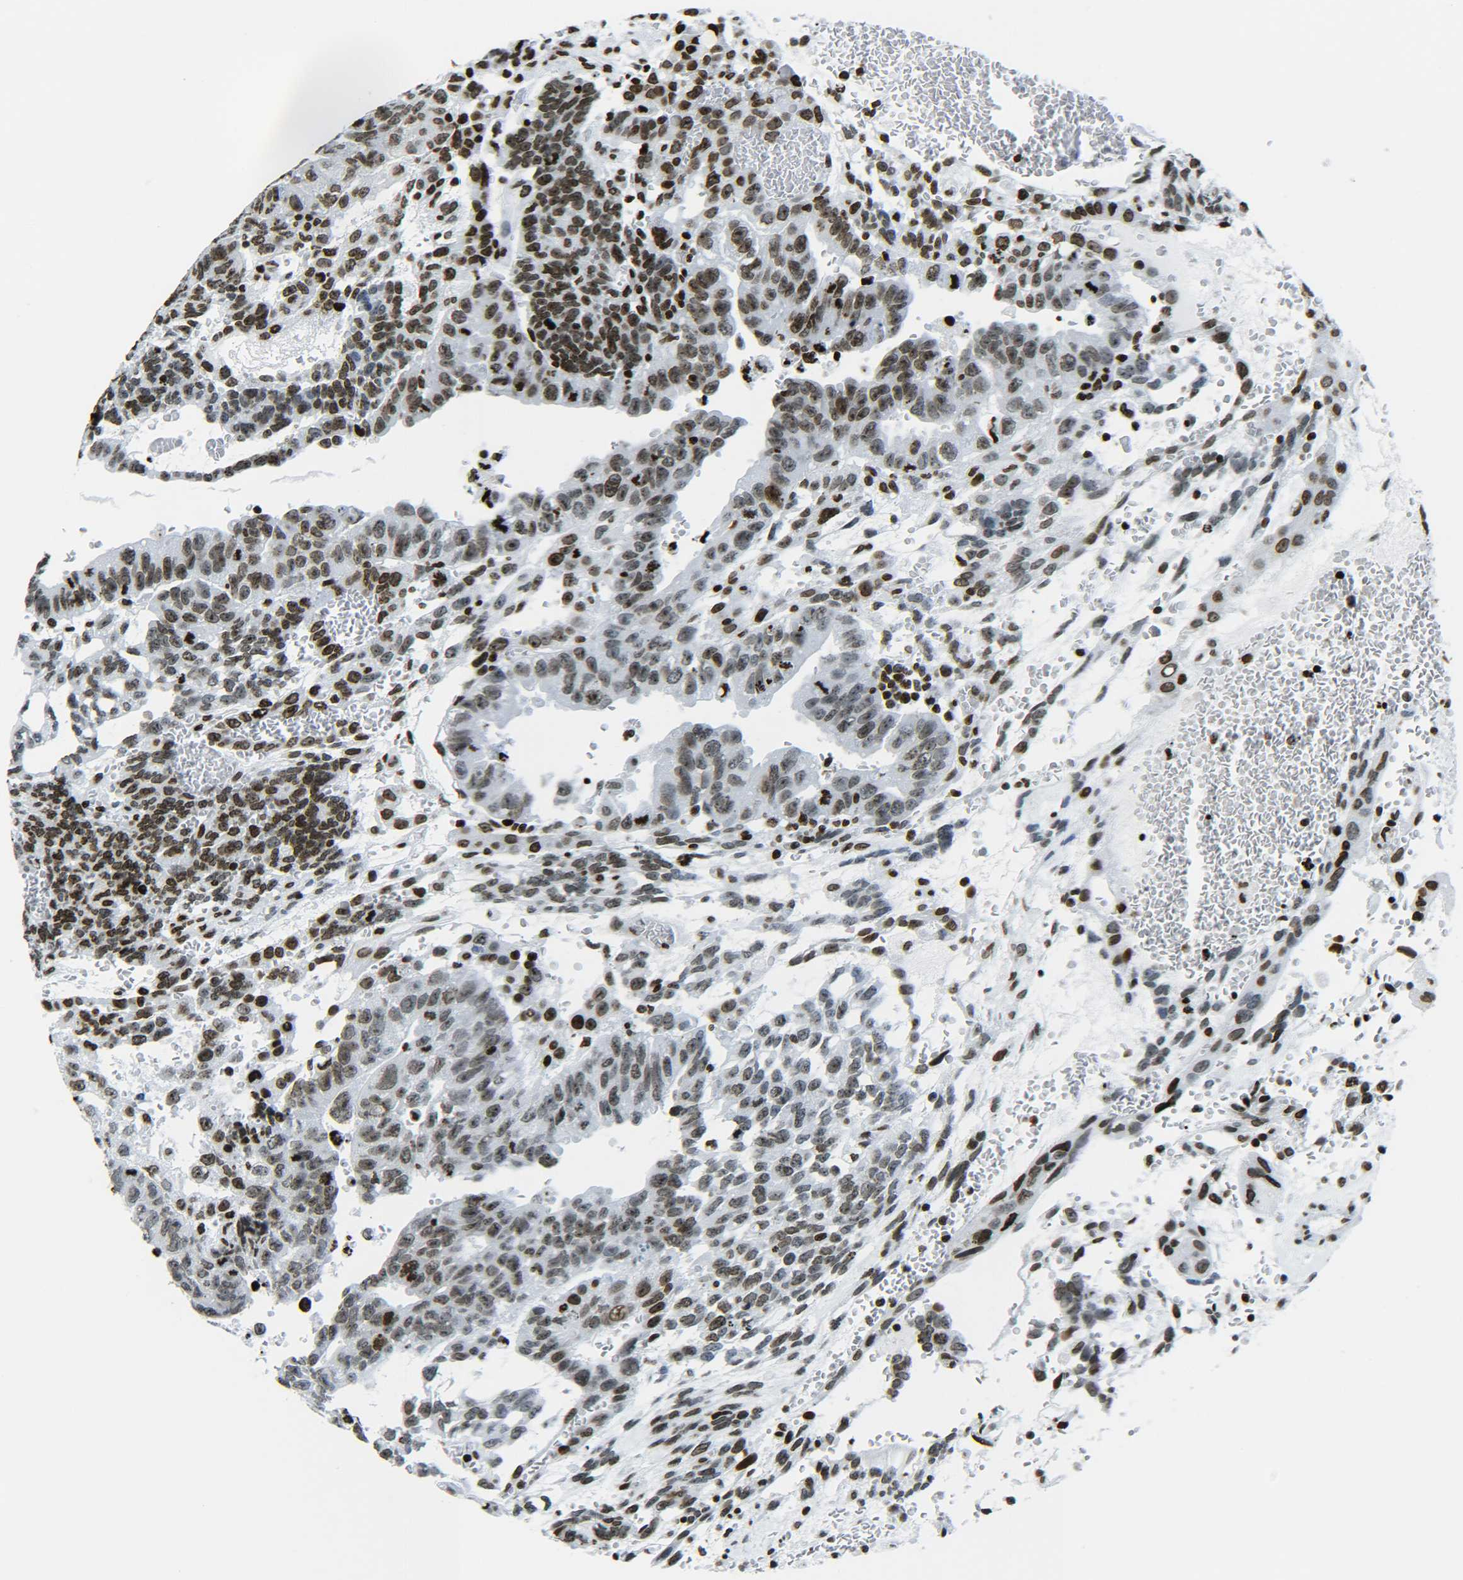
{"staining": {"intensity": "moderate", "quantity": ">75%", "location": "nuclear"}, "tissue": "testis cancer", "cell_type": "Tumor cells", "image_type": "cancer", "snomed": [{"axis": "morphology", "description": "Seminoma, NOS"}, {"axis": "morphology", "description": "Carcinoma, Embryonal, NOS"}, {"axis": "topography", "description": "Testis"}], "caption": "Testis embryonal carcinoma stained for a protein demonstrates moderate nuclear positivity in tumor cells.", "gene": "H2AX", "patient": {"sex": "male", "age": 52}}